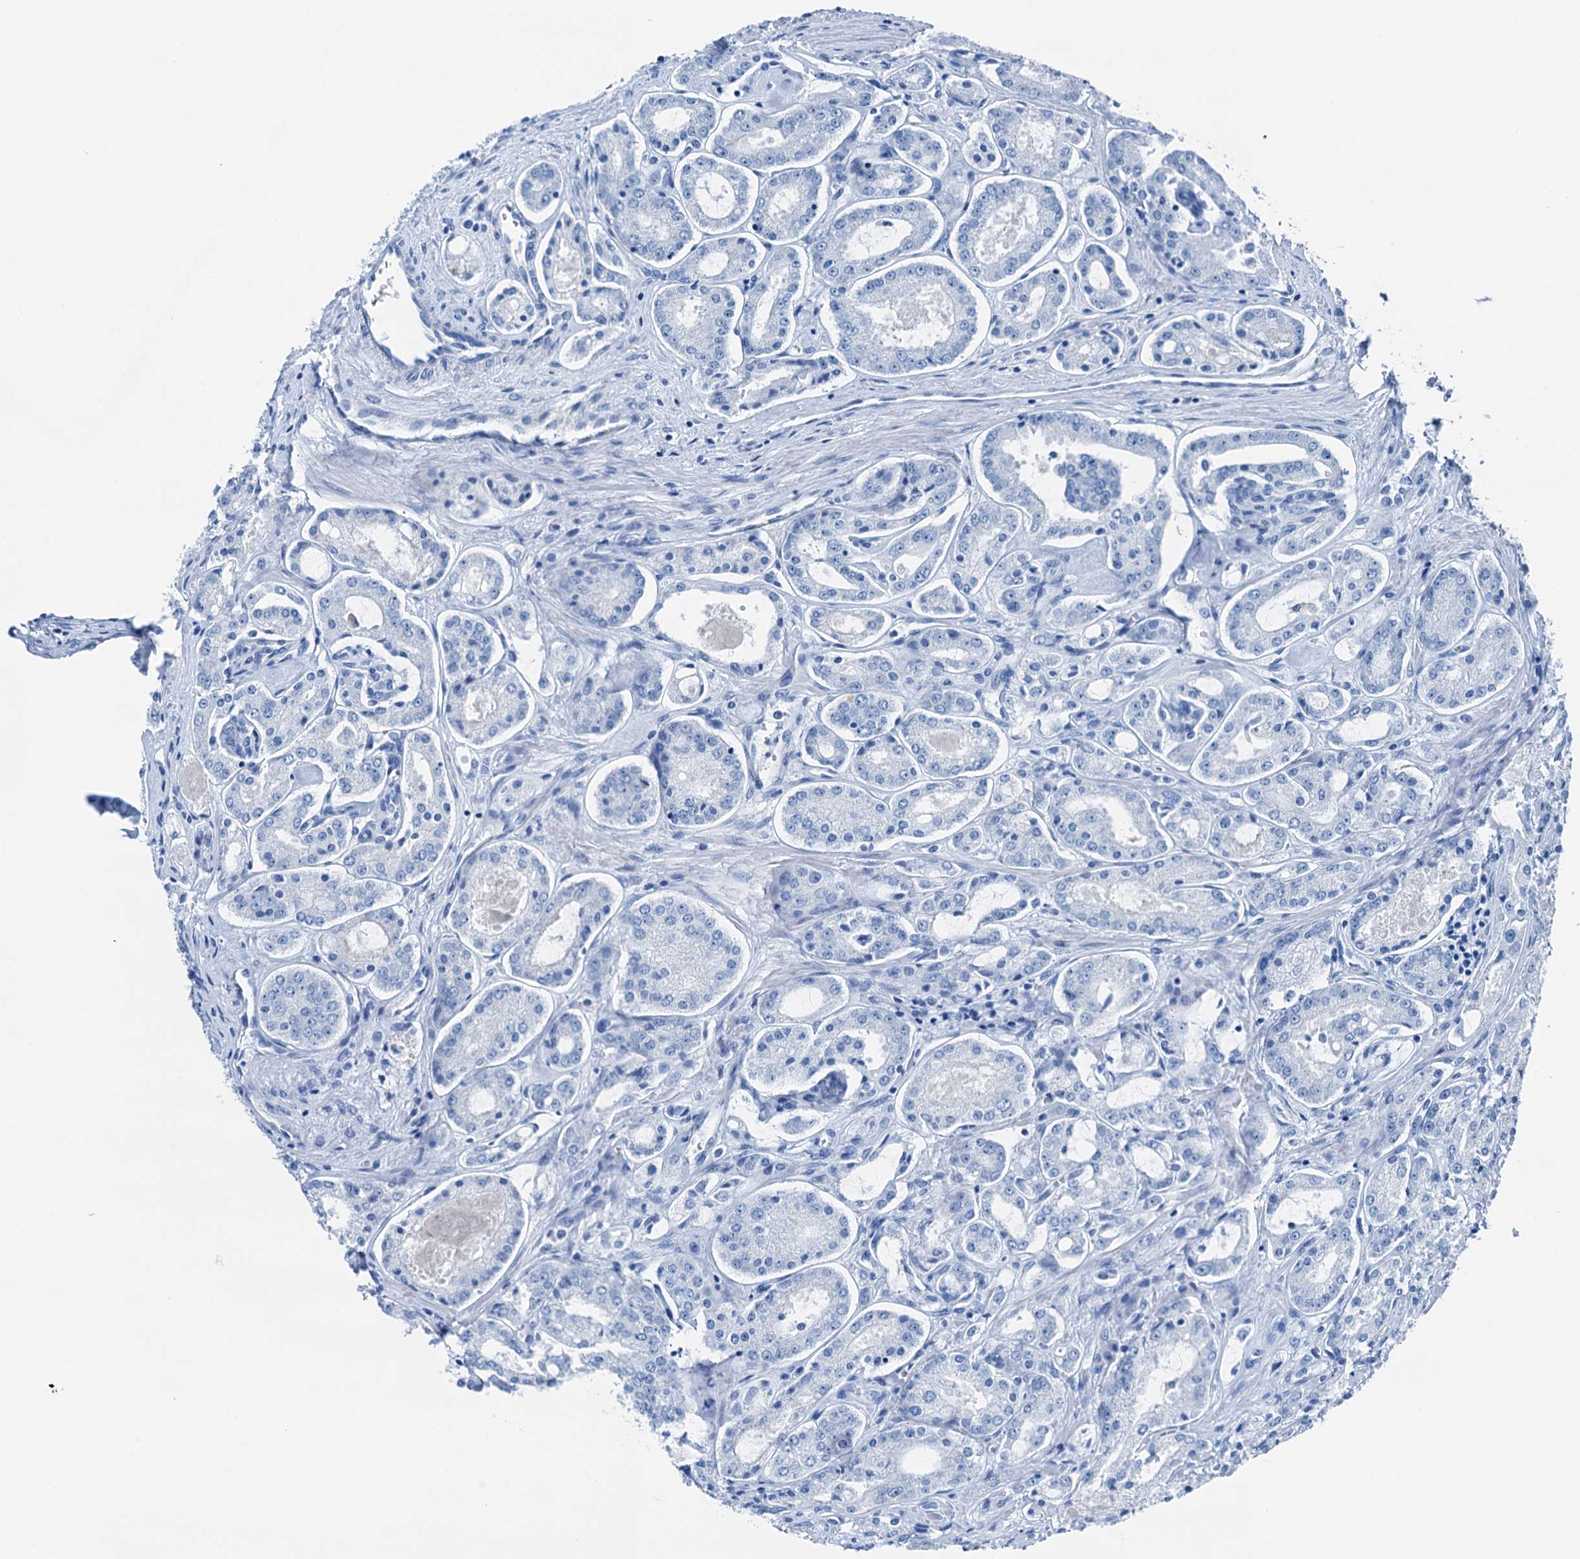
{"staining": {"intensity": "negative", "quantity": "none", "location": "none"}, "tissue": "prostate cancer", "cell_type": "Tumor cells", "image_type": "cancer", "snomed": [{"axis": "morphology", "description": "Adenocarcinoma, Low grade"}, {"axis": "topography", "description": "Prostate"}], "caption": "There is no significant positivity in tumor cells of prostate low-grade adenocarcinoma.", "gene": "CBLN3", "patient": {"sex": "male", "age": 68}}